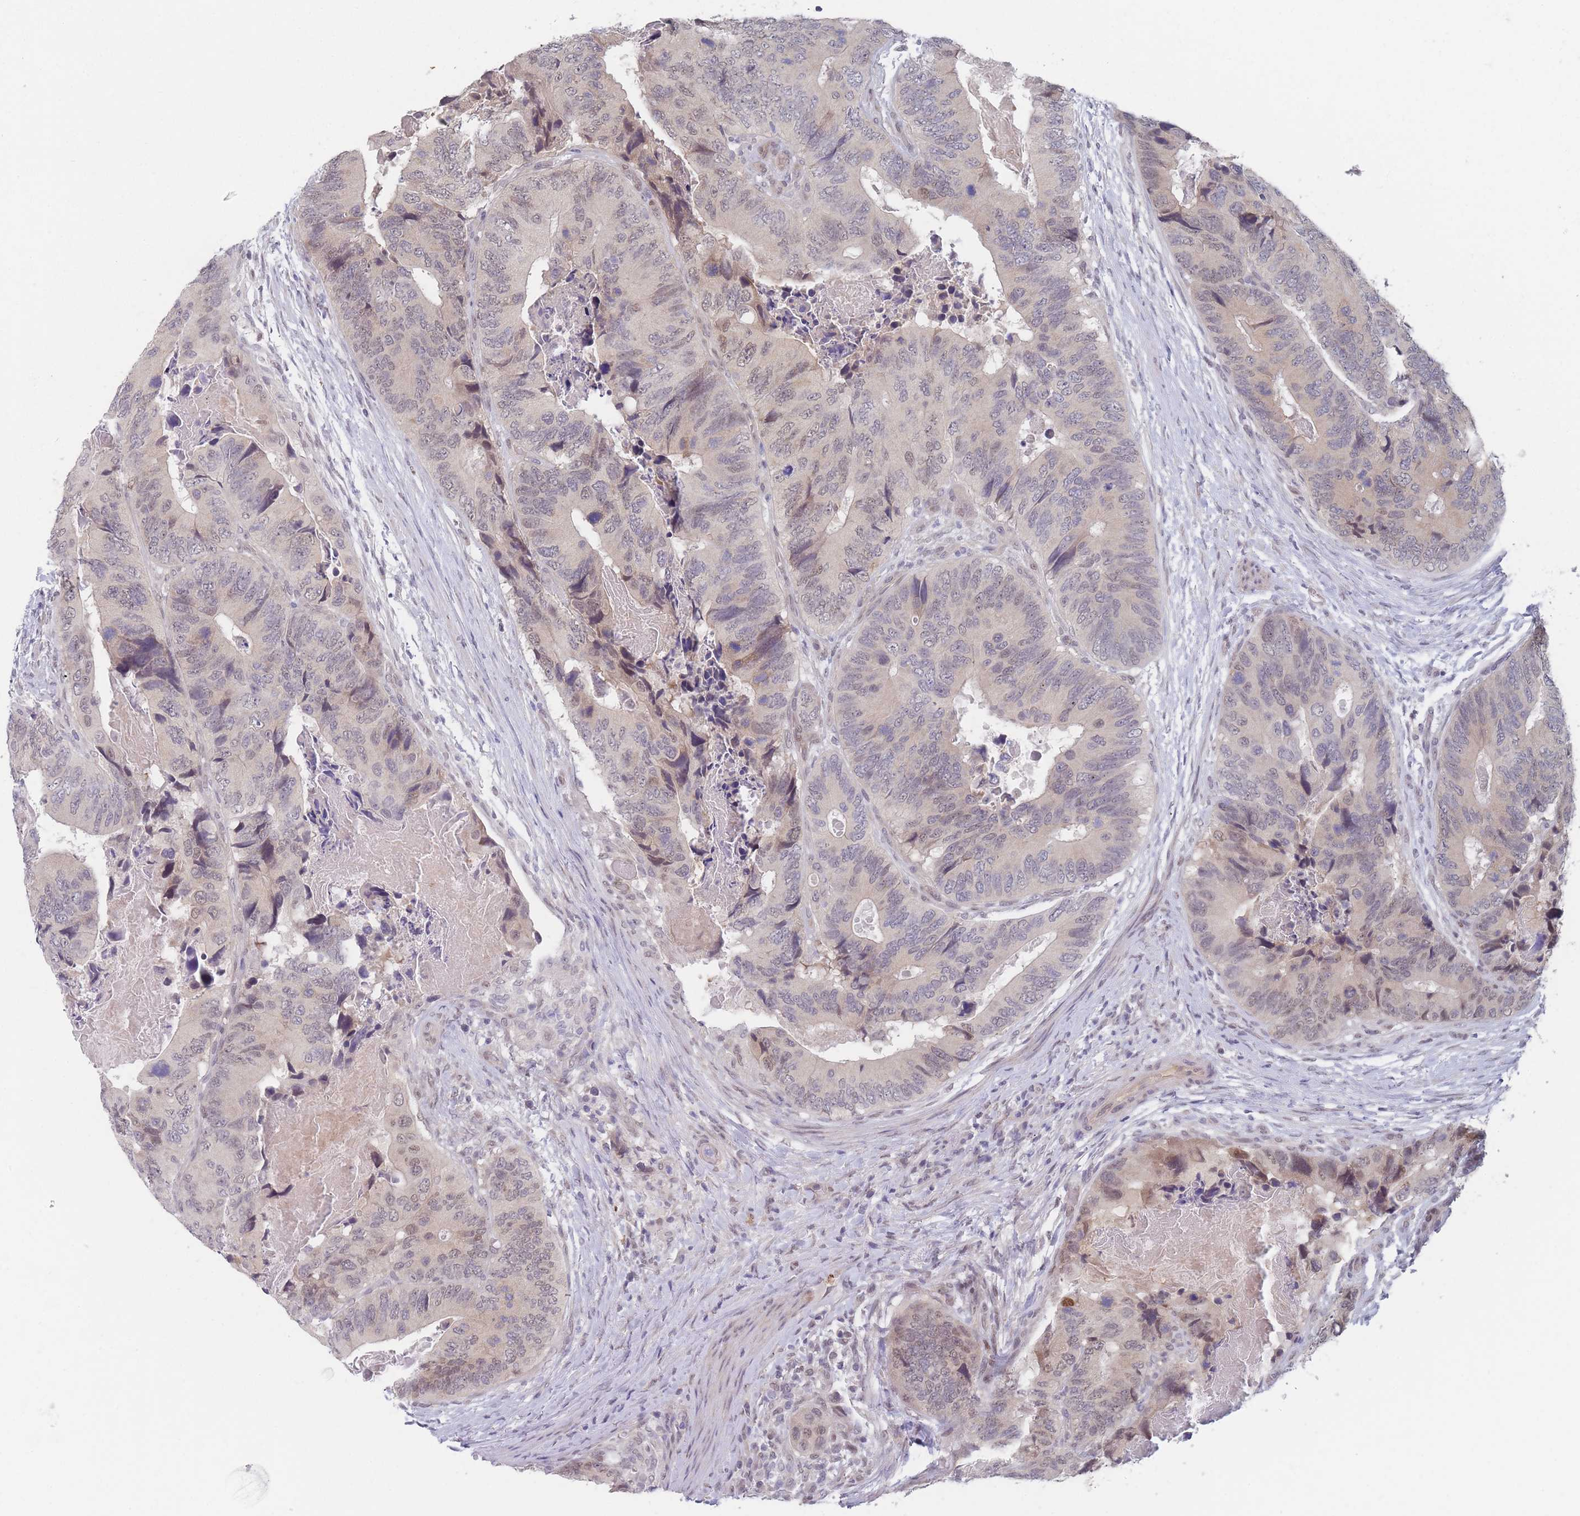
{"staining": {"intensity": "moderate", "quantity": "<25%", "location": "nuclear"}, "tissue": "colorectal cancer", "cell_type": "Tumor cells", "image_type": "cancer", "snomed": [{"axis": "morphology", "description": "Adenocarcinoma, NOS"}, {"axis": "topography", "description": "Colon"}], "caption": "This image displays colorectal adenocarcinoma stained with immunohistochemistry to label a protein in brown. The nuclear of tumor cells show moderate positivity for the protein. Nuclei are counter-stained blue.", "gene": "ANKRD10", "patient": {"sex": "male", "age": 84}}